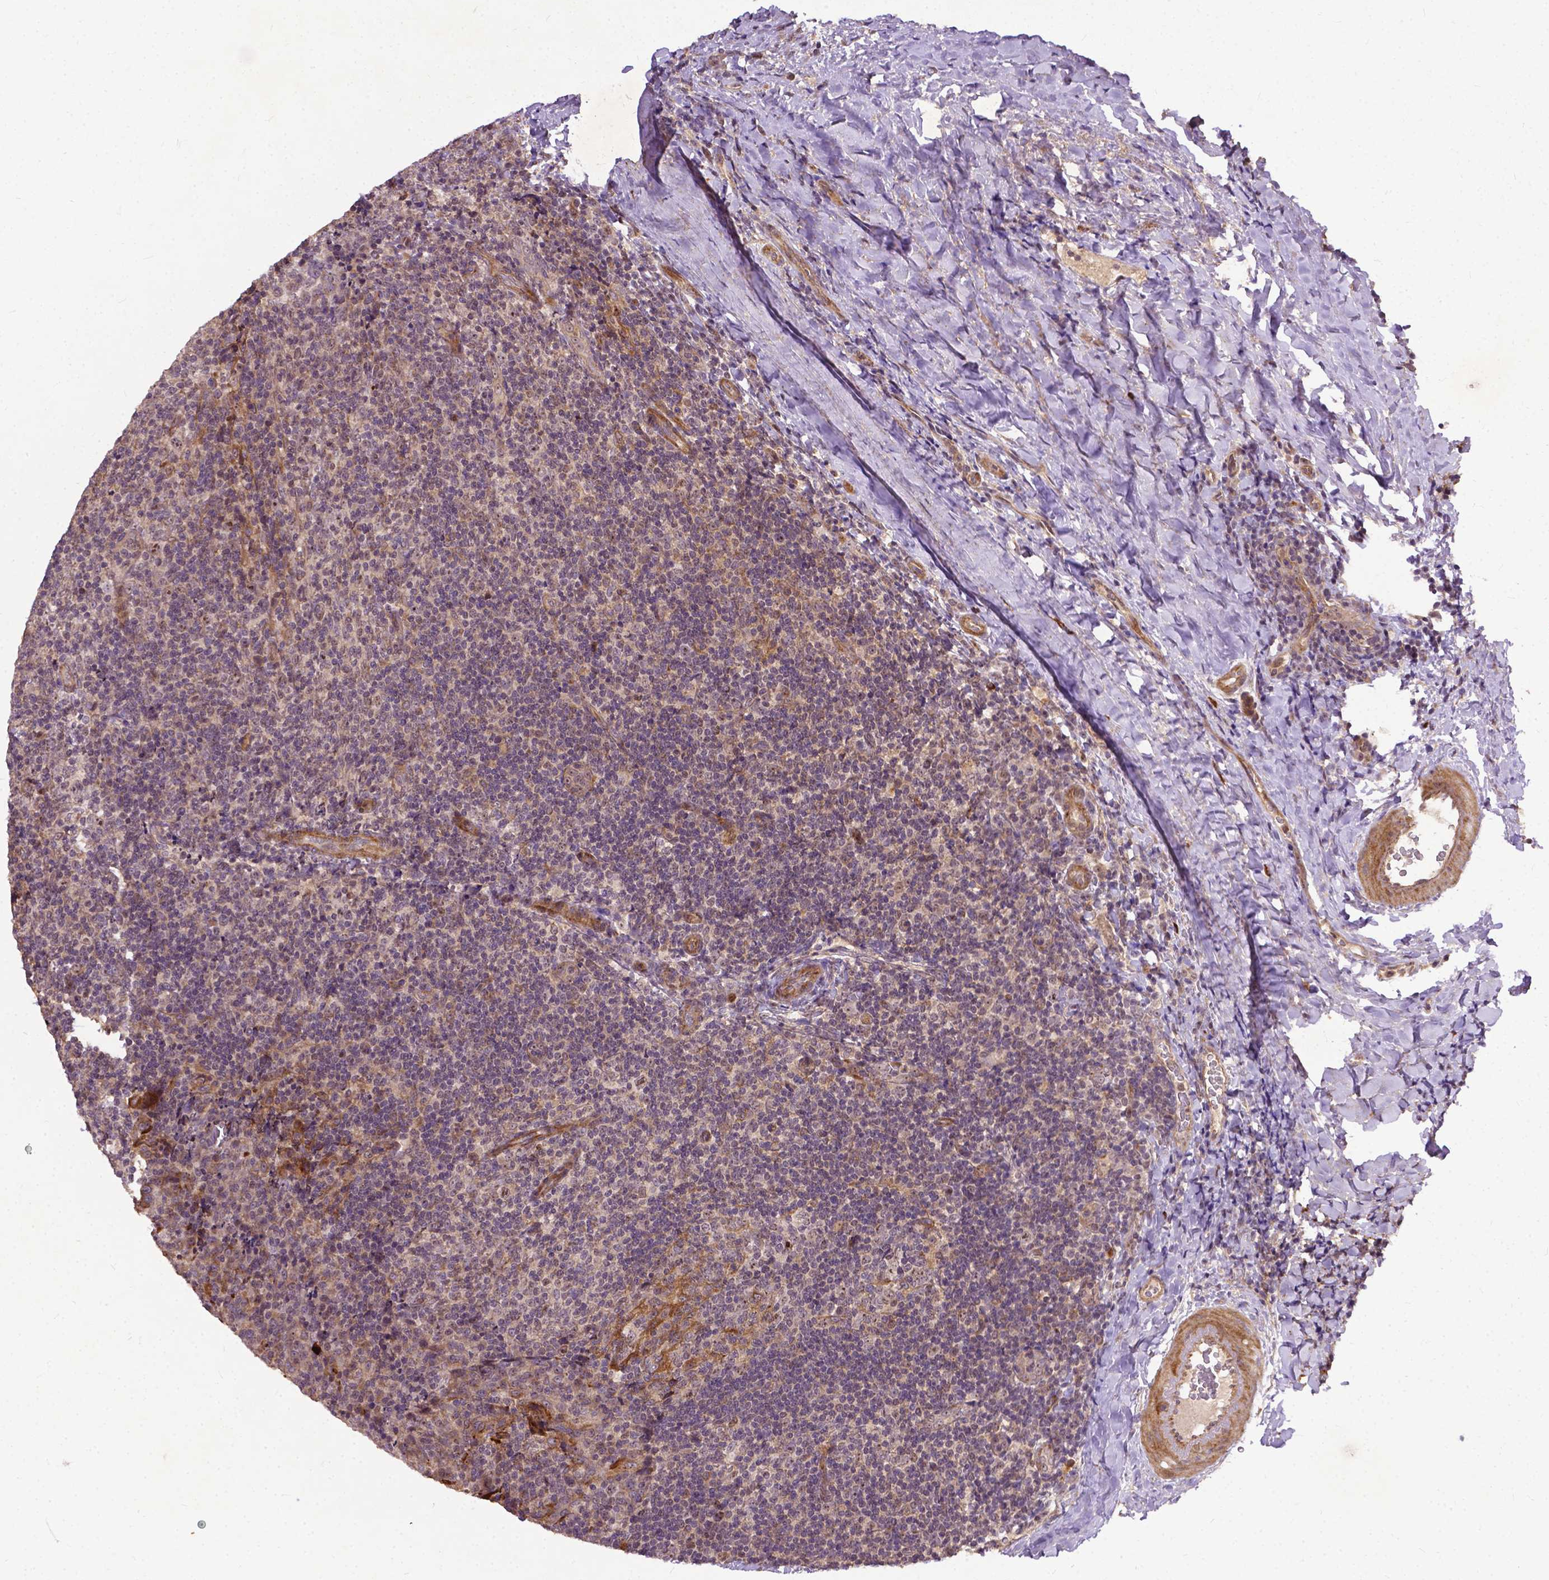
{"staining": {"intensity": "moderate", "quantity": ">75%", "location": "cytoplasmic/membranous"}, "tissue": "tonsil", "cell_type": "Germinal center cells", "image_type": "normal", "snomed": [{"axis": "morphology", "description": "Normal tissue, NOS"}, {"axis": "topography", "description": "Tonsil"}], "caption": "Protein analysis of normal tonsil reveals moderate cytoplasmic/membranous positivity in approximately >75% of germinal center cells. The protein is stained brown, and the nuclei are stained in blue (DAB (3,3'-diaminobenzidine) IHC with brightfield microscopy, high magnification).", "gene": "PARP3", "patient": {"sex": "male", "age": 17}}